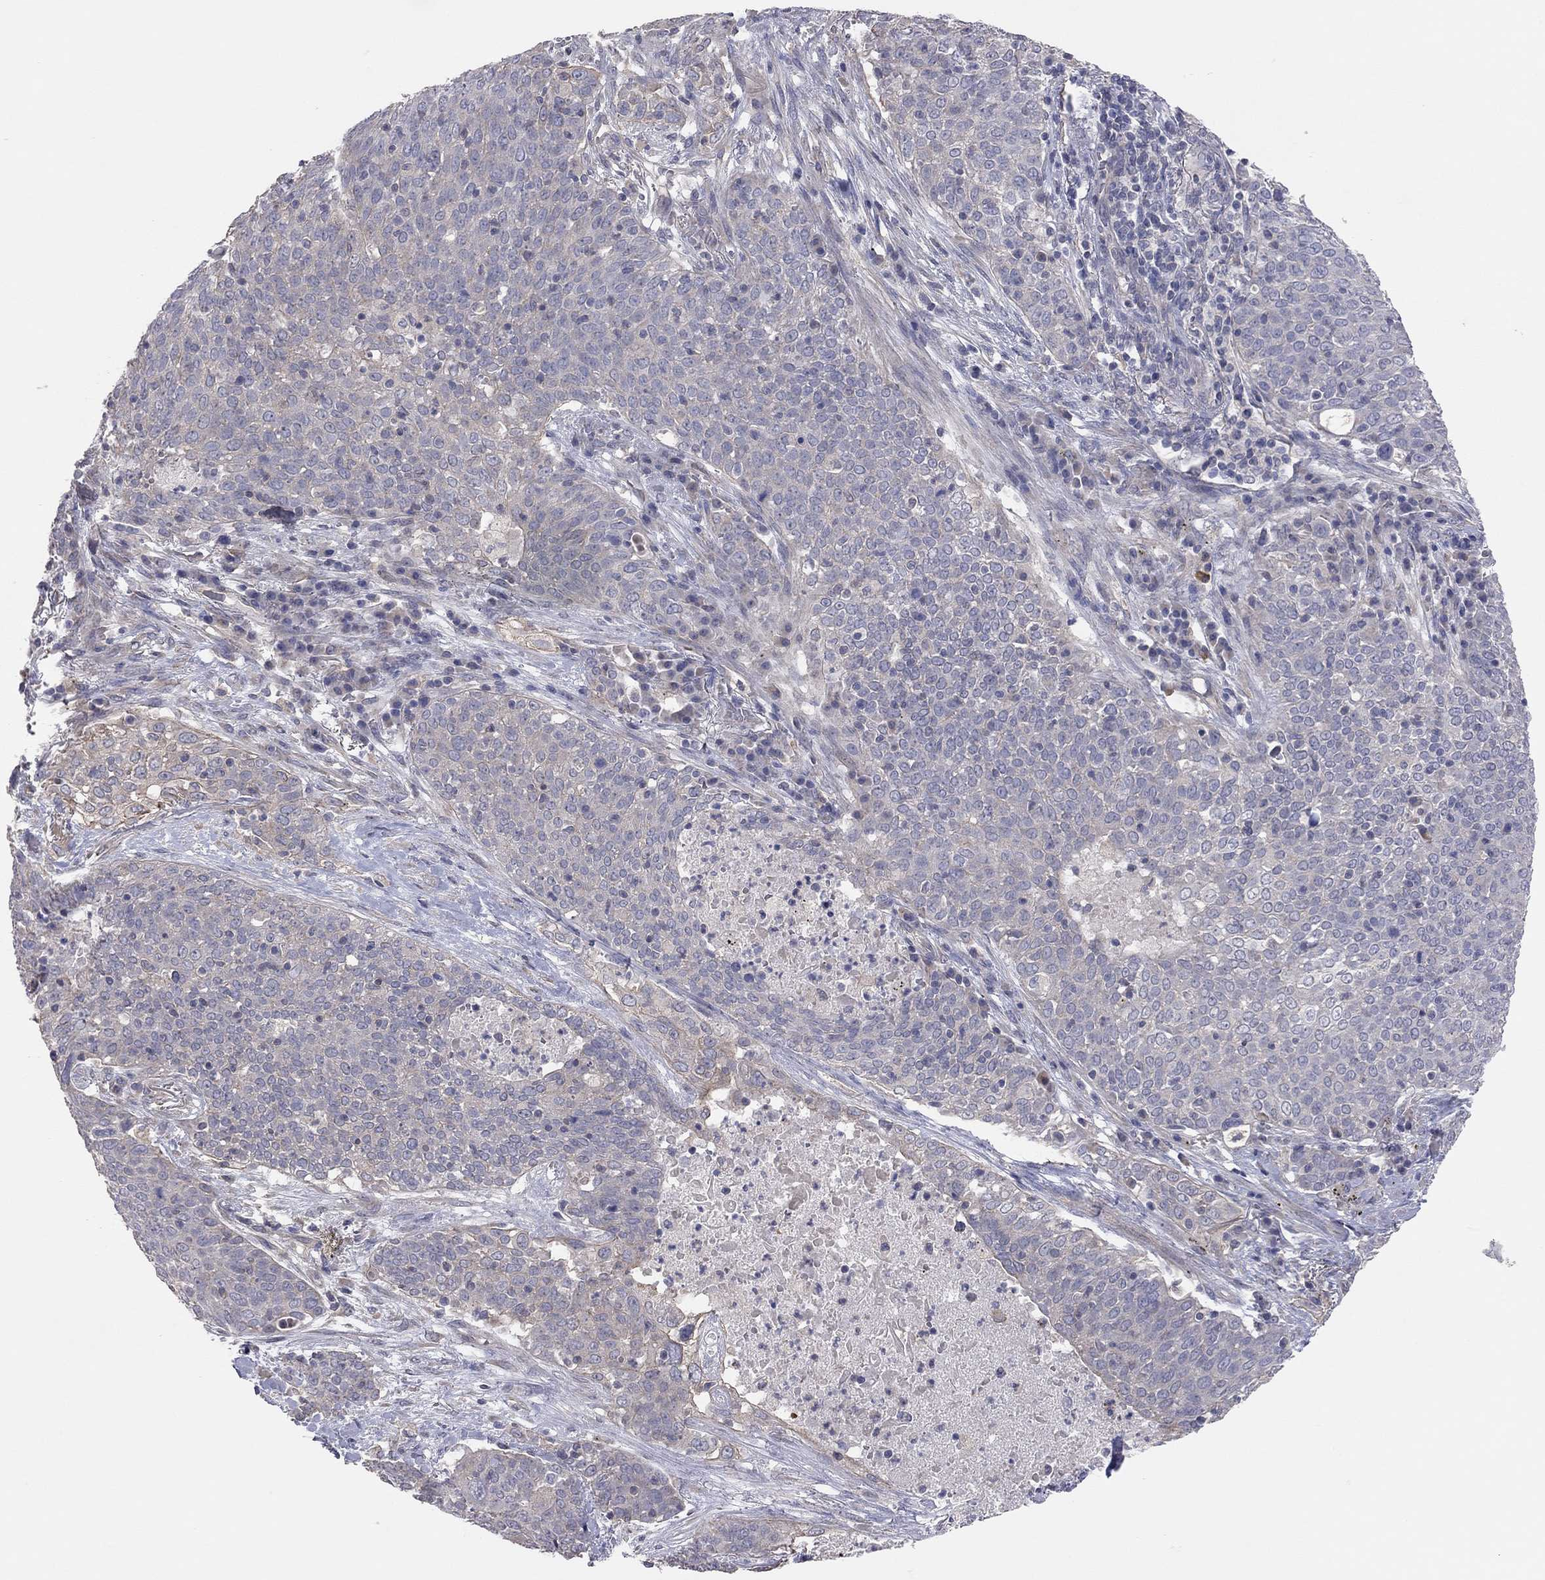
{"staining": {"intensity": "weak", "quantity": "<25%", "location": "cytoplasmic/membranous"}, "tissue": "lung cancer", "cell_type": "Tumor cells", "image_type": "cancer", "snomed": [{"axis": "morphology", "description": "Squamous cell carcinoma, NOS"}, {"axis": "topography", "description": "Lung"}], "caption": "Lung squamous cell carcinoma was stained to show a protein in brown. There is no significant positivity in tumor cells.", "gene": "KCNB1", "patient": {"sex": "male", "age": 82}}